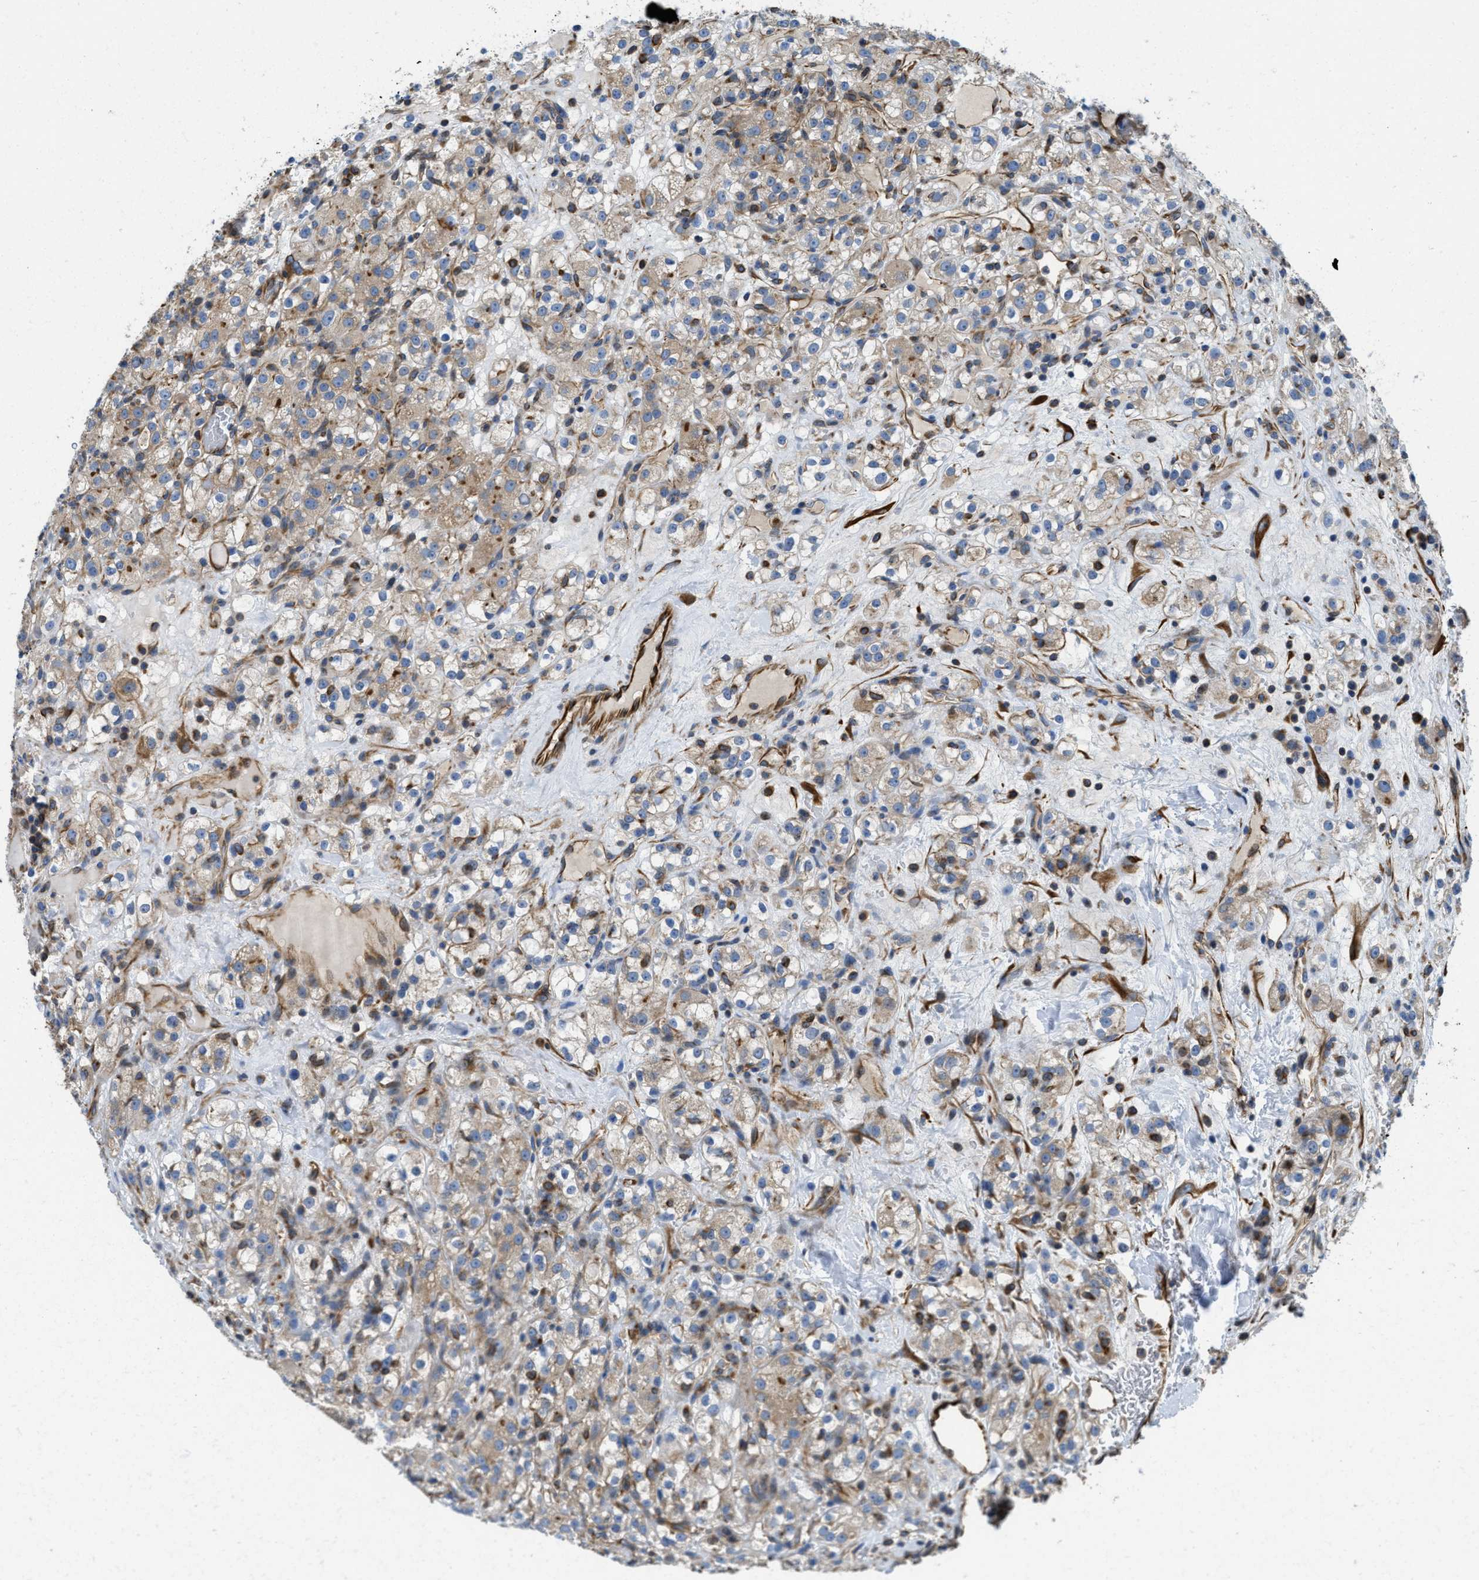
{"staining": {"intensity": "weak", "quantity": "25%-75%", "location": "cytoplasmic/membranous"}, "tissue": "renal cancer", "cell_type": "Tumor cells", "image_type": "cancer", "snomed": [{"axis": "morphology", "description": "Normal tissue, NOS"}, {"axis": "morphology", "description": "Adenocarcinoma, NOS"}, {"axis": "topography", "description": "Kidney"}], "caption": "Human renal cancer stained with a brown dye demonstrates weak cytoplasmic/membranous positive staining in about 25%-75% of tumor cells.", "gene": "HSD17B12", "patient": {"sex": "male", "age": 61}}